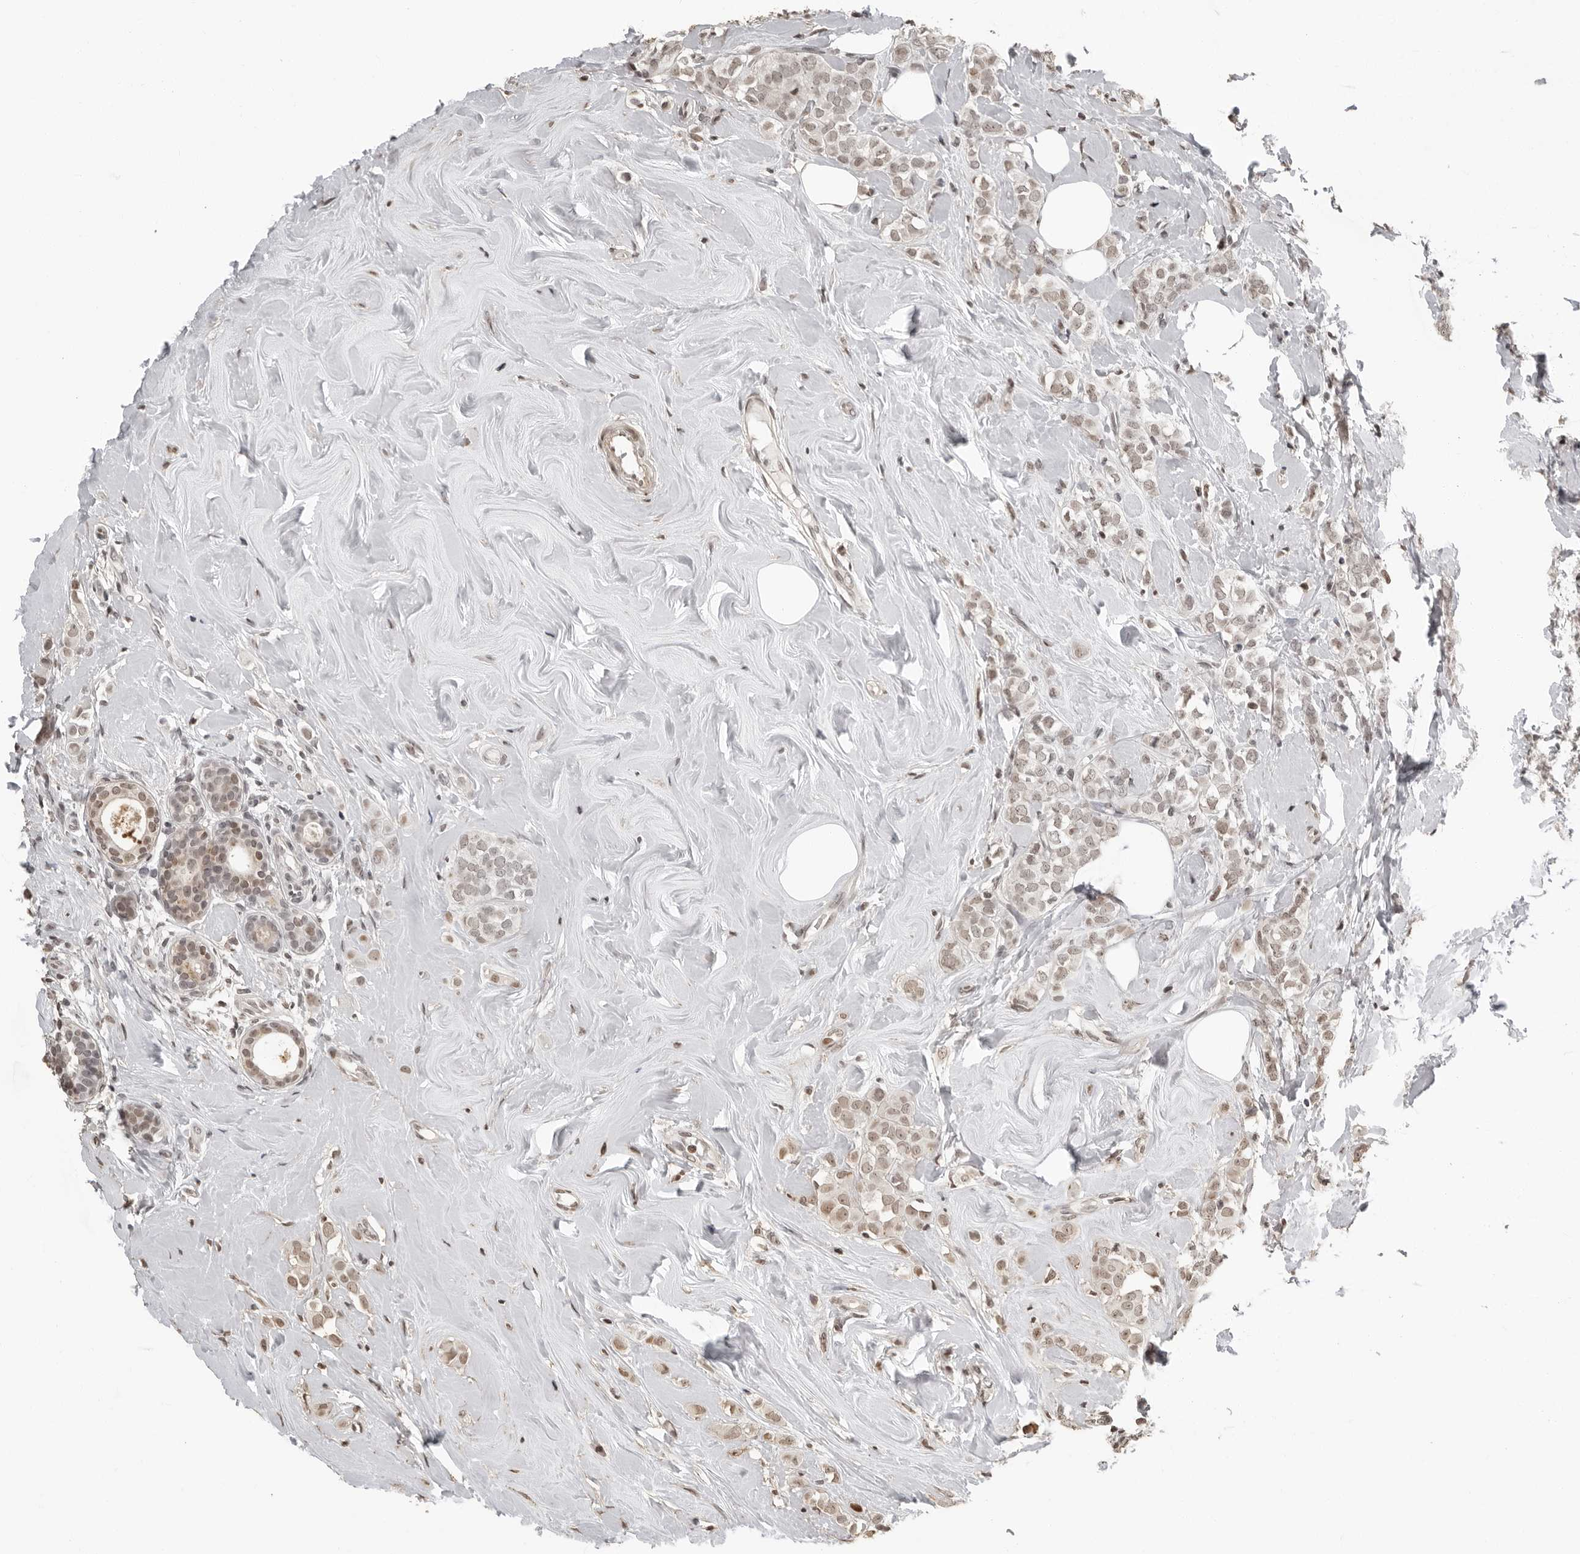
{"staining": {"intensity": "weak", "quantity": ">75%", "location": "nuclear"}, "tissue": "breast cancer", "cell_type": "Tumor cells", "image_type": "cancer", "snomed": [{"axis": "morphology", "description": "Lobular carcinoma"}, {"axis": "topography", "description": "Breast"}], "caption": "Protein analysis of breast cancer (lobular carcinoma) tissue reveals weak nuclear positivity in about >75% of tumor cells.", "gene": "ORC1", "patient": {"sex": "female", "age": 47}}